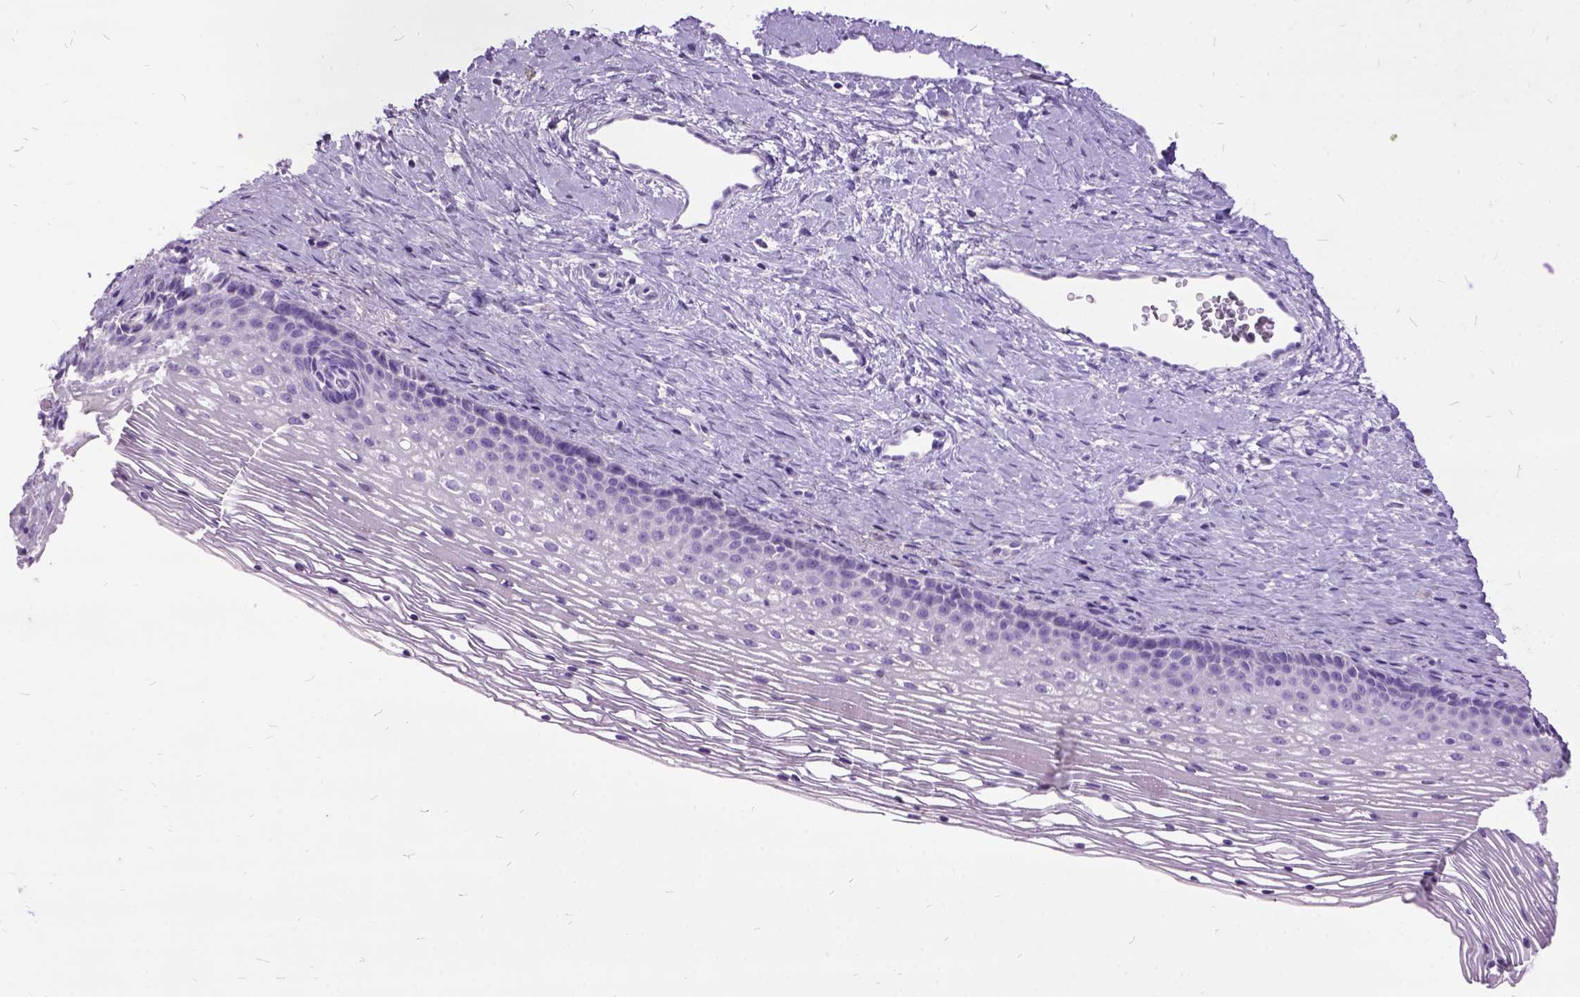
{"staining": {"intensity": "negative", "quantity": "none", "location": "none"}, "tissue": "cervix", "cell_type": "Glandular cells", "image_type": "normal", "snomed": [{"axis": "morphology", "description": "Normal tissue, NOS"}, {"axis": "topography", "description": "Cervix"}], "caption": "Glandular cells show no significant expression in benign cervix. (IHC, brightfield microscopy, high magnification).", "gene": "MME", "patient": {"sex": "female", "age": 34}}